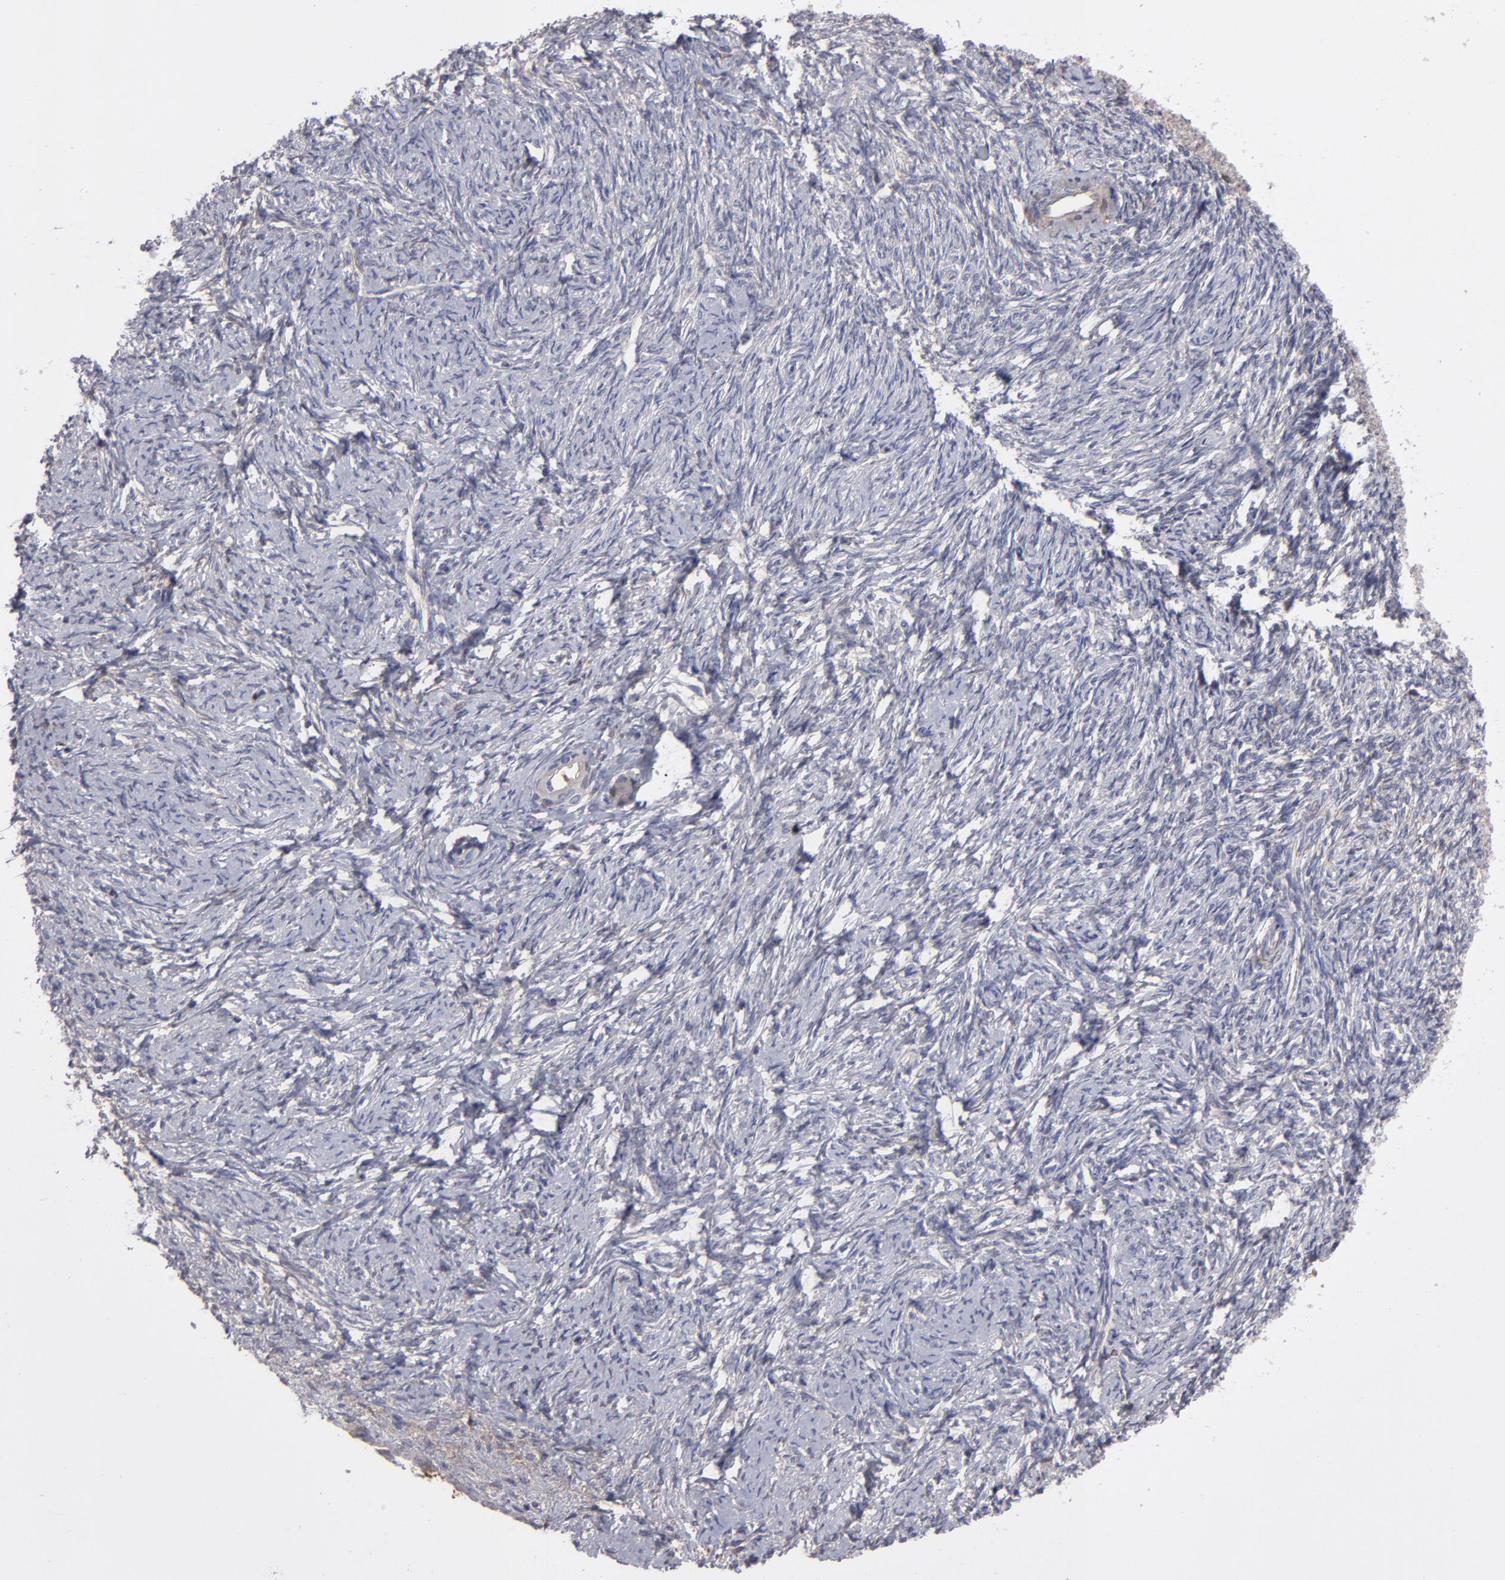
{"staining": {"intensity": "negative", "quantity": "none", "location": "none"}, "tissue": "ovarian cancer", "cell_type": "Tumor cells", "image_type": "cancer", "snomed": [{"axis": "morphology", "description": "Normal tissue, NOS"}, {"axis": "morphology", "description": "Cystadenocarcinoma, serous, NOS"}, {"axis": "topography", "description": "Ovary"}], "caption": "An image of ovarian serous cystadenocarcinoma stained for a protein shows no brown staining in tumor cells.", "gene": "ITIH4", "patient": {"sex": "female", "age": 62}}